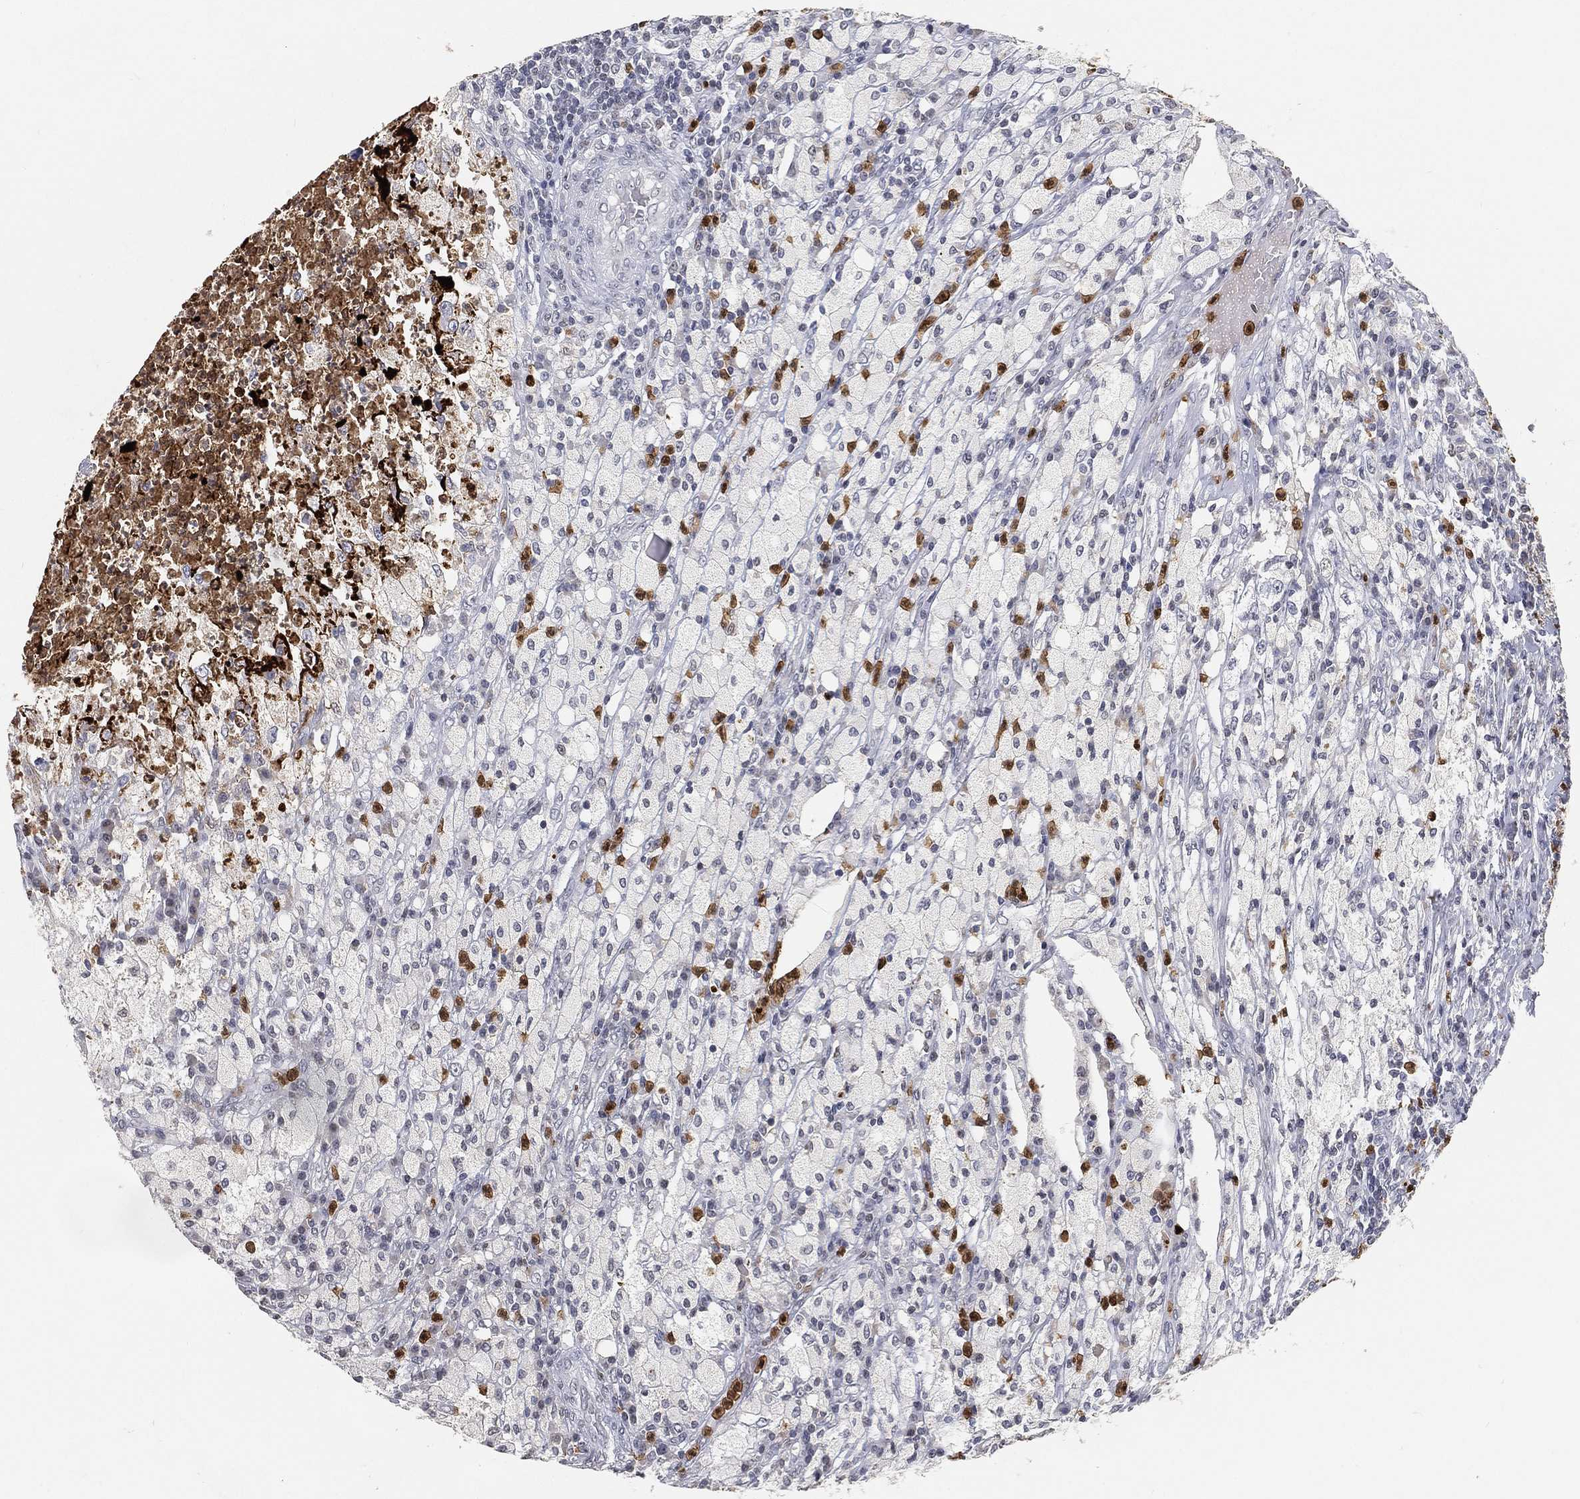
{"staining": {"intensity": "negative", "quantity": "none", "location": "none"}, "tissue": "testis cancer", "cell_type": "Tumor cells", "image_type": "cancer", "snomed": [{"axis": "morphology", "description": "Necrosis, NOS"}, {"axis": "morphology", "description": "Carcinoma, Embryonal, NOS"}, {"axis": "topography", "description": "Testis"}], "caption": "Tumor cells show no significant protein expression in testis cancer. (Immunohistochemistry, brightfield microscopy, high magnification).", "gene": "ARG1", "patient": {"sex": "male", "age": 19}}